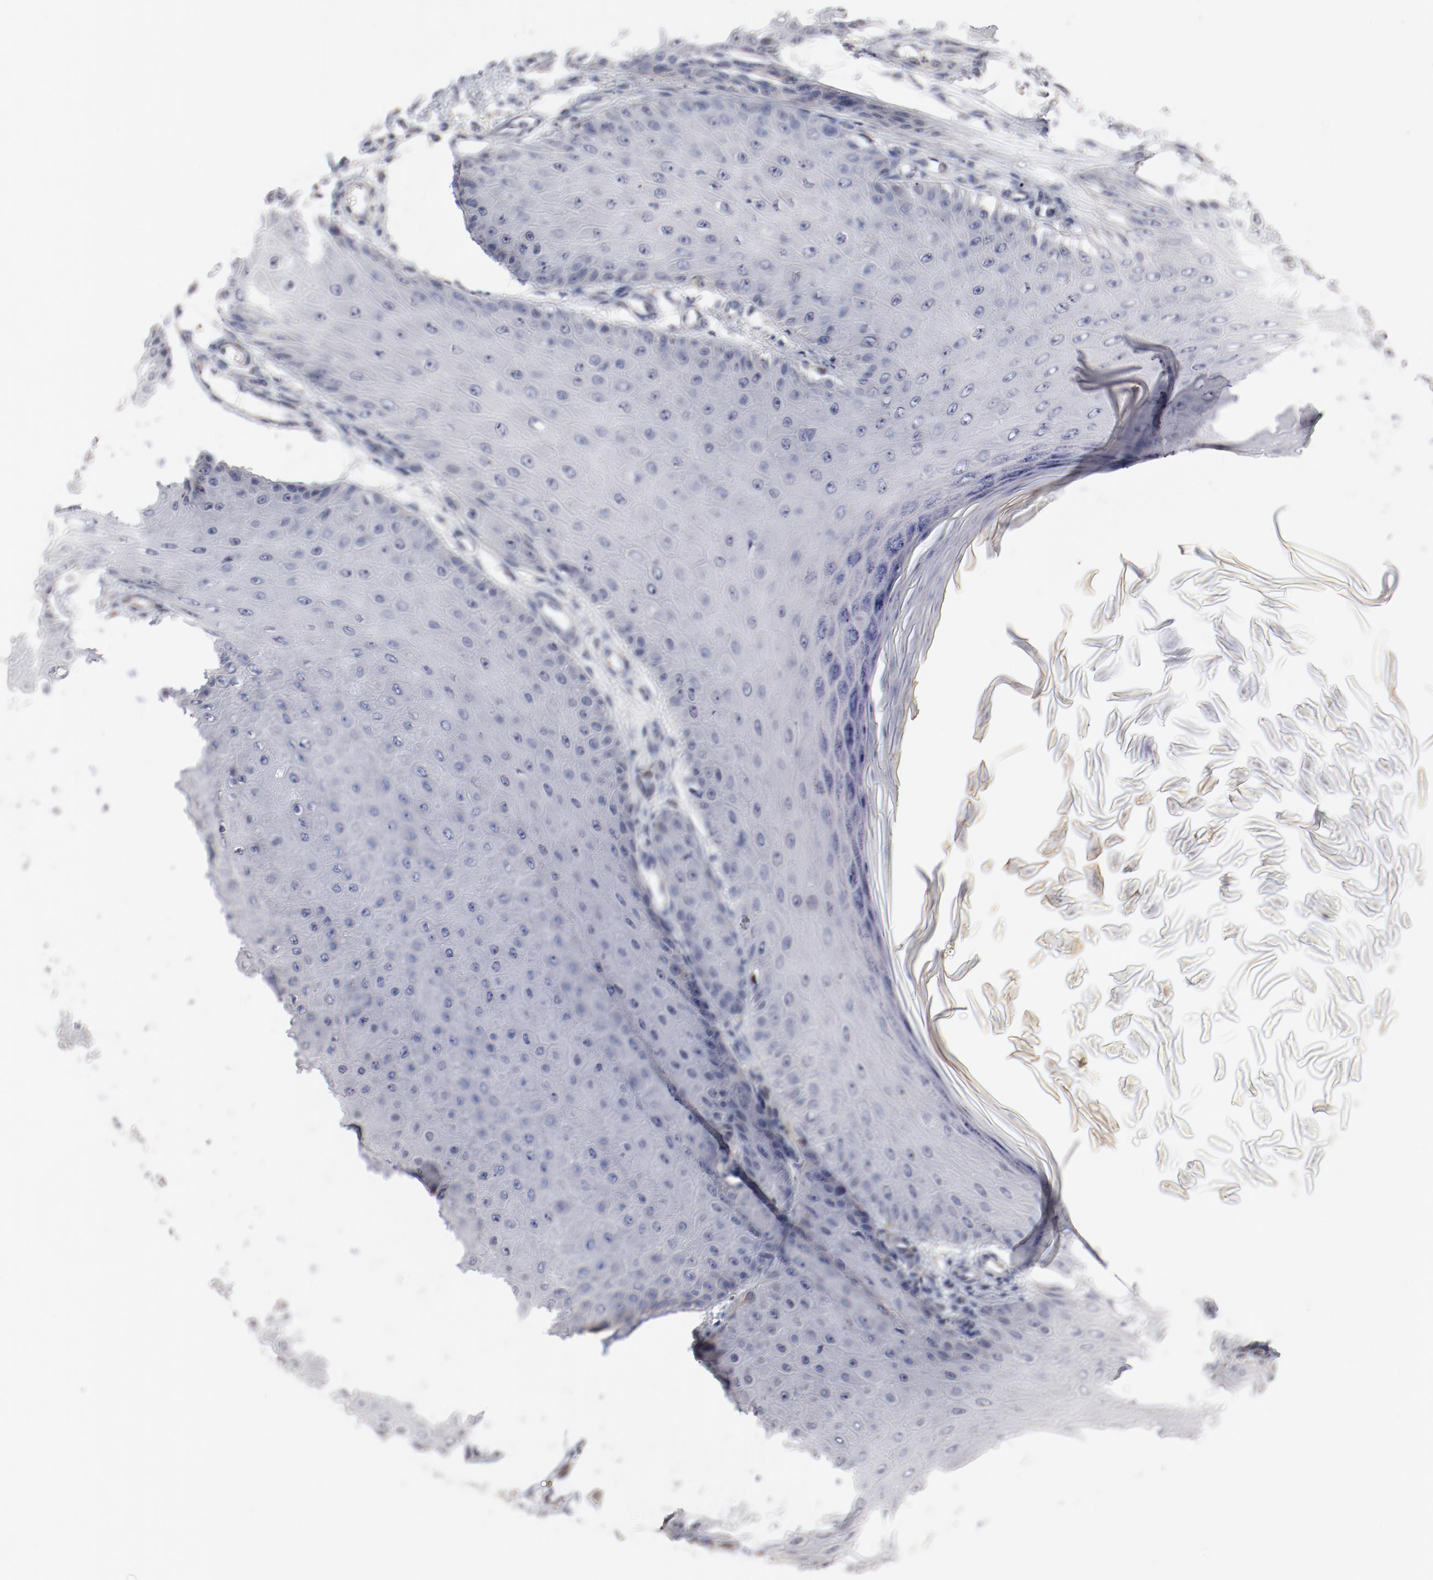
{"staining": {"intensity": "negative", "quantity": "none", "location": "none"}, "tissue": "skin cancer", "cell_type": "Tumor cells", "image_type": "cancer", "snomed": [{"axis": "morphology", "description": "Squamous cell carcinoma, NOS"}, {"axis": "topography", "description": "Skin"}], "caption": "This is a photomicrograph of IHC staining of skin cancer, which shows no staining in tumor cells.", "gene": "AK7", "patient": {"sex": "female", "age": 40}}